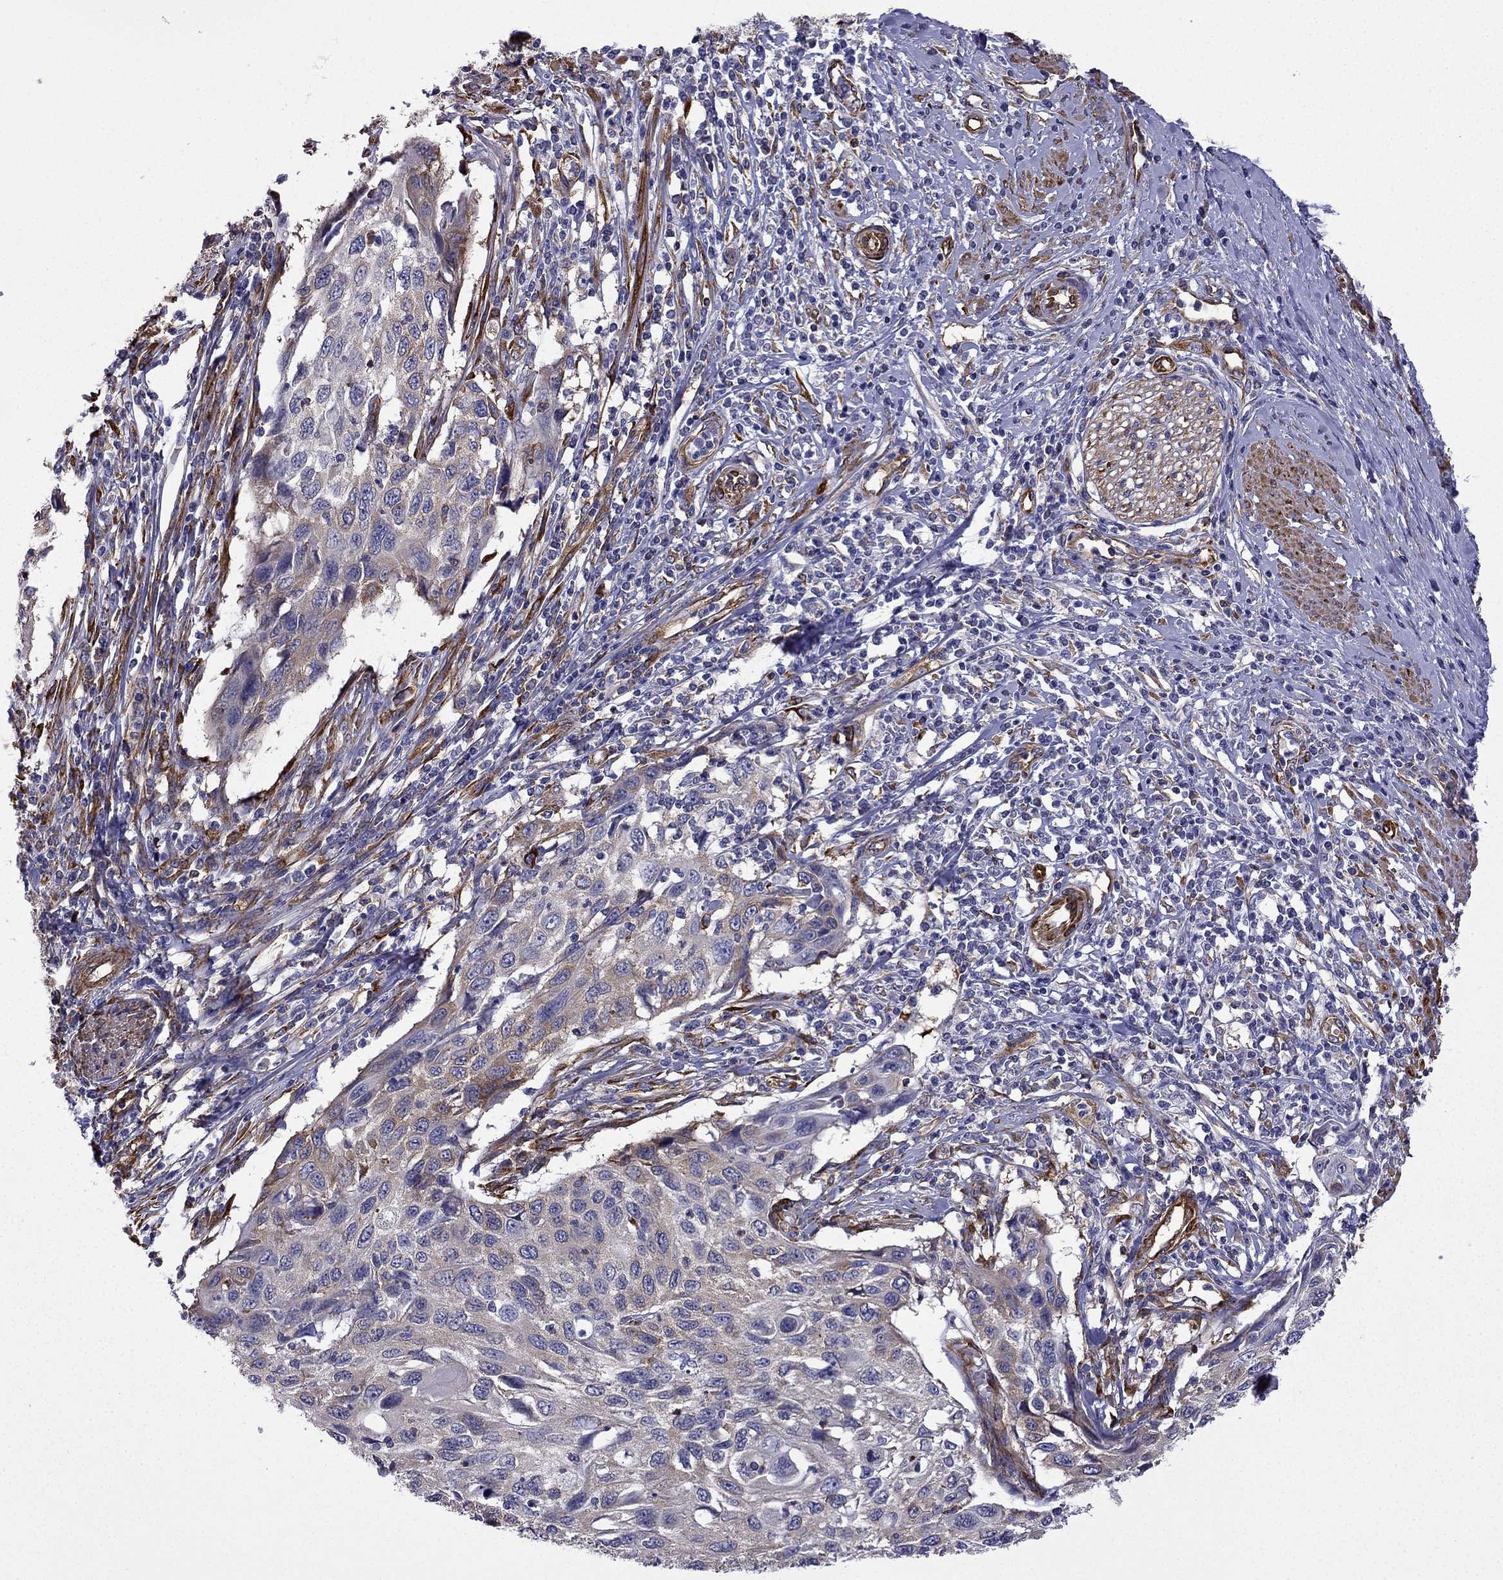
{"staining": {"intensity": "moderate", "quantity": "<25%", "location": "cytoplasmic/membranous"}, "tissue": "cervical cancer", "cell_type": "Tumor cells", "image_type": "cancer", "snomed": [{"axis": "morphology", "description": "Squamous cell carcinoma, NOS"}, {"axis": "topography", "description": "Cervix"}], "caption": "IHC (DAB (3,3'-diaminobenzidine)) staining of human squamous cell carcinoma (cervical) displays moderate cytoplasmic/membranous protein staining in approximately <25% of tumor cells.", "gene": "MAP4", "patient": {"sex": "female", "age": 70}}